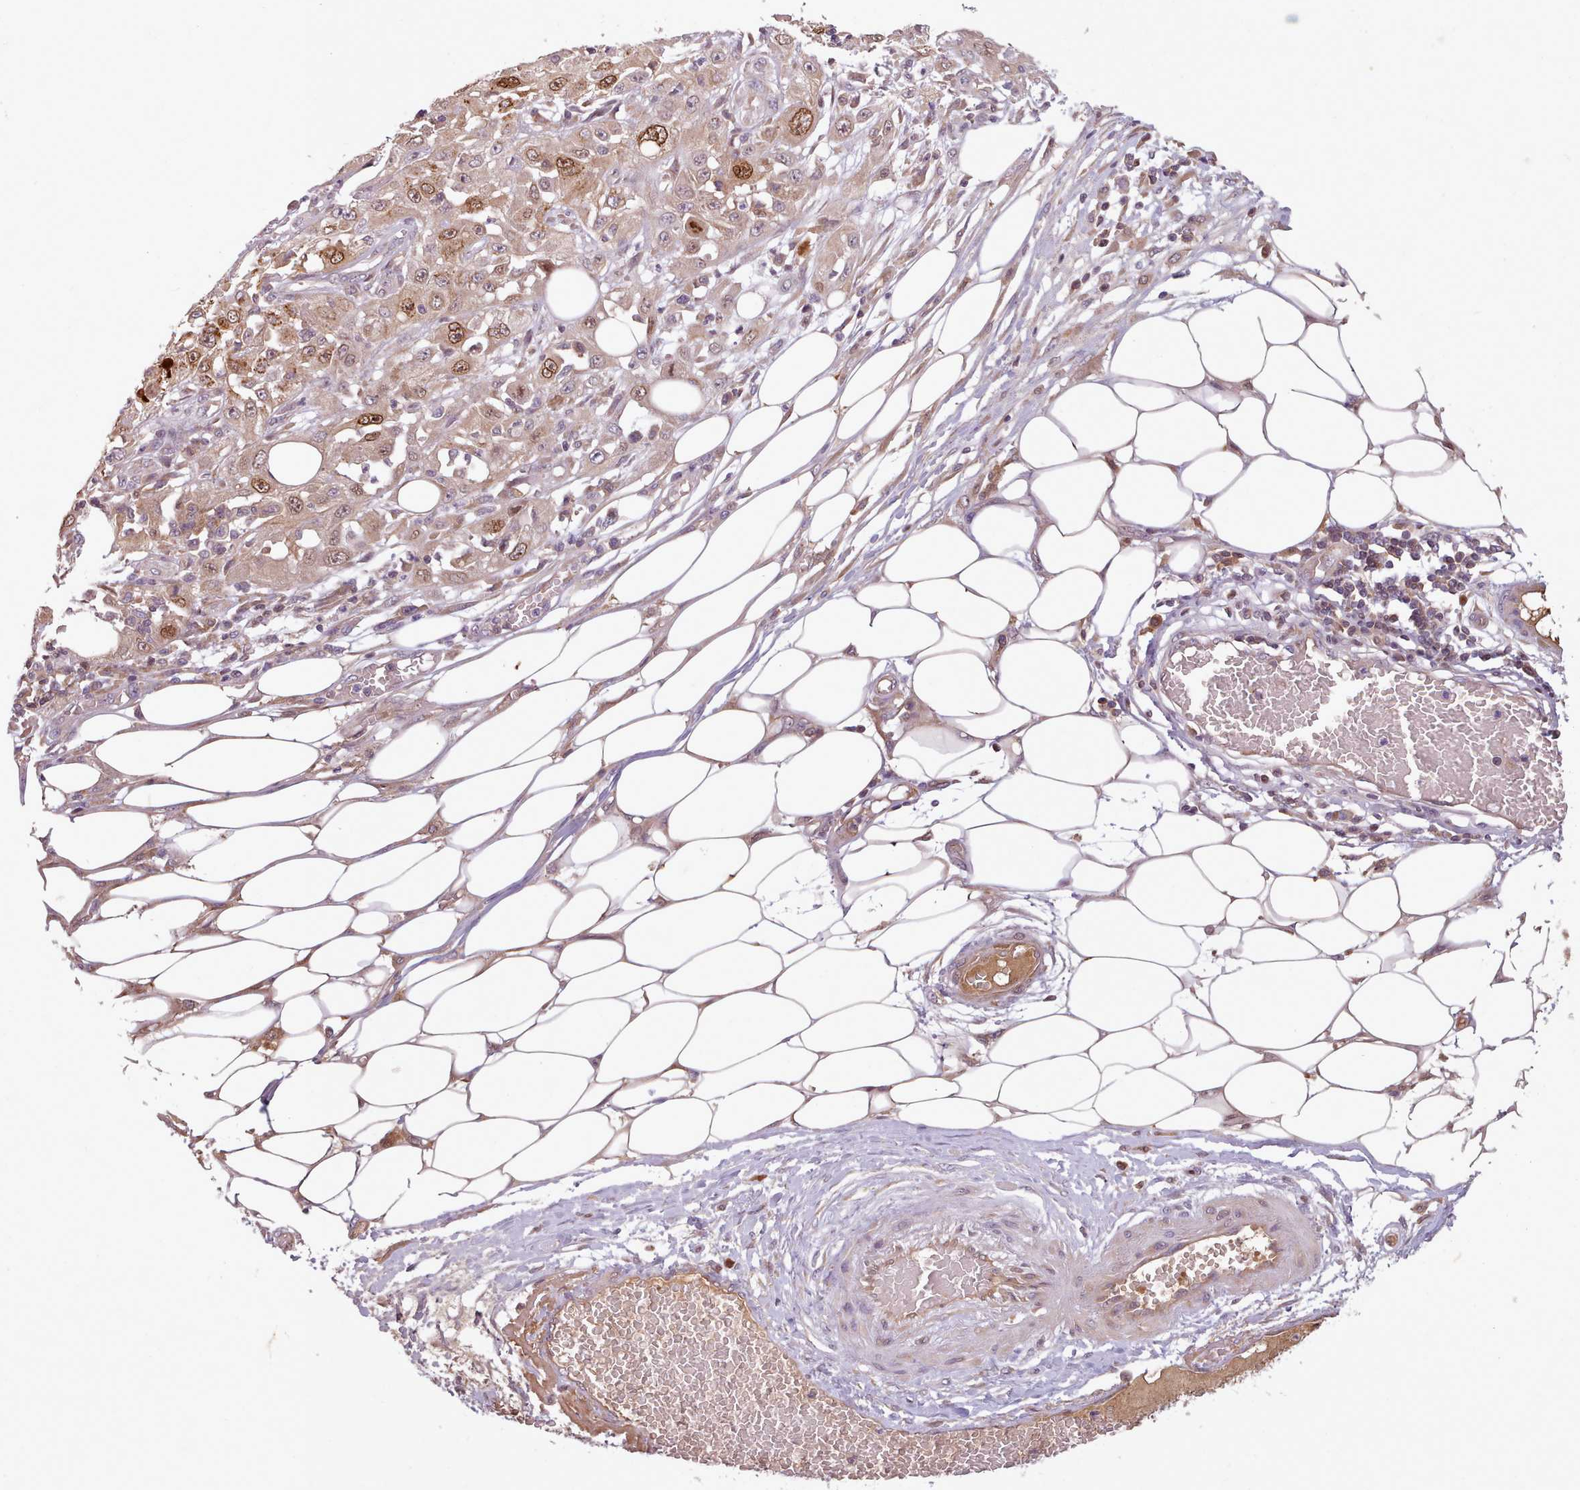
{"staining": {"intensity": "moderate", "quantity": ">75%", "location": "cytoplasmic/membranous,nuclear"}, "tissue": "skin cancer", "cell_type": "Tumor cells", "image_type": "cancer", "snomed": [{"axis": "morphology", "description": "Squamous cell carcinoma, NOS"}, {"axis": "morphology", "description": "Squamous cell carcinoma, metastatic, NOS"}, {"axis": "topography", "description": "Skin"}, {"axis": "topography", "description": "Lymph node"}], "caption": "A micrograph of human metastatic squamous cell carcinoma (skin) stained for a protein displays moderate cytoplasmic/membranous and nuclear brown staining in tumor cells. (DAB (3,3'-diaminobenzidine) = brown stain, brightfield microscopy at high magnification).", "gene": "NMRK1", "patient": {"sex": "male", "age": 75}}